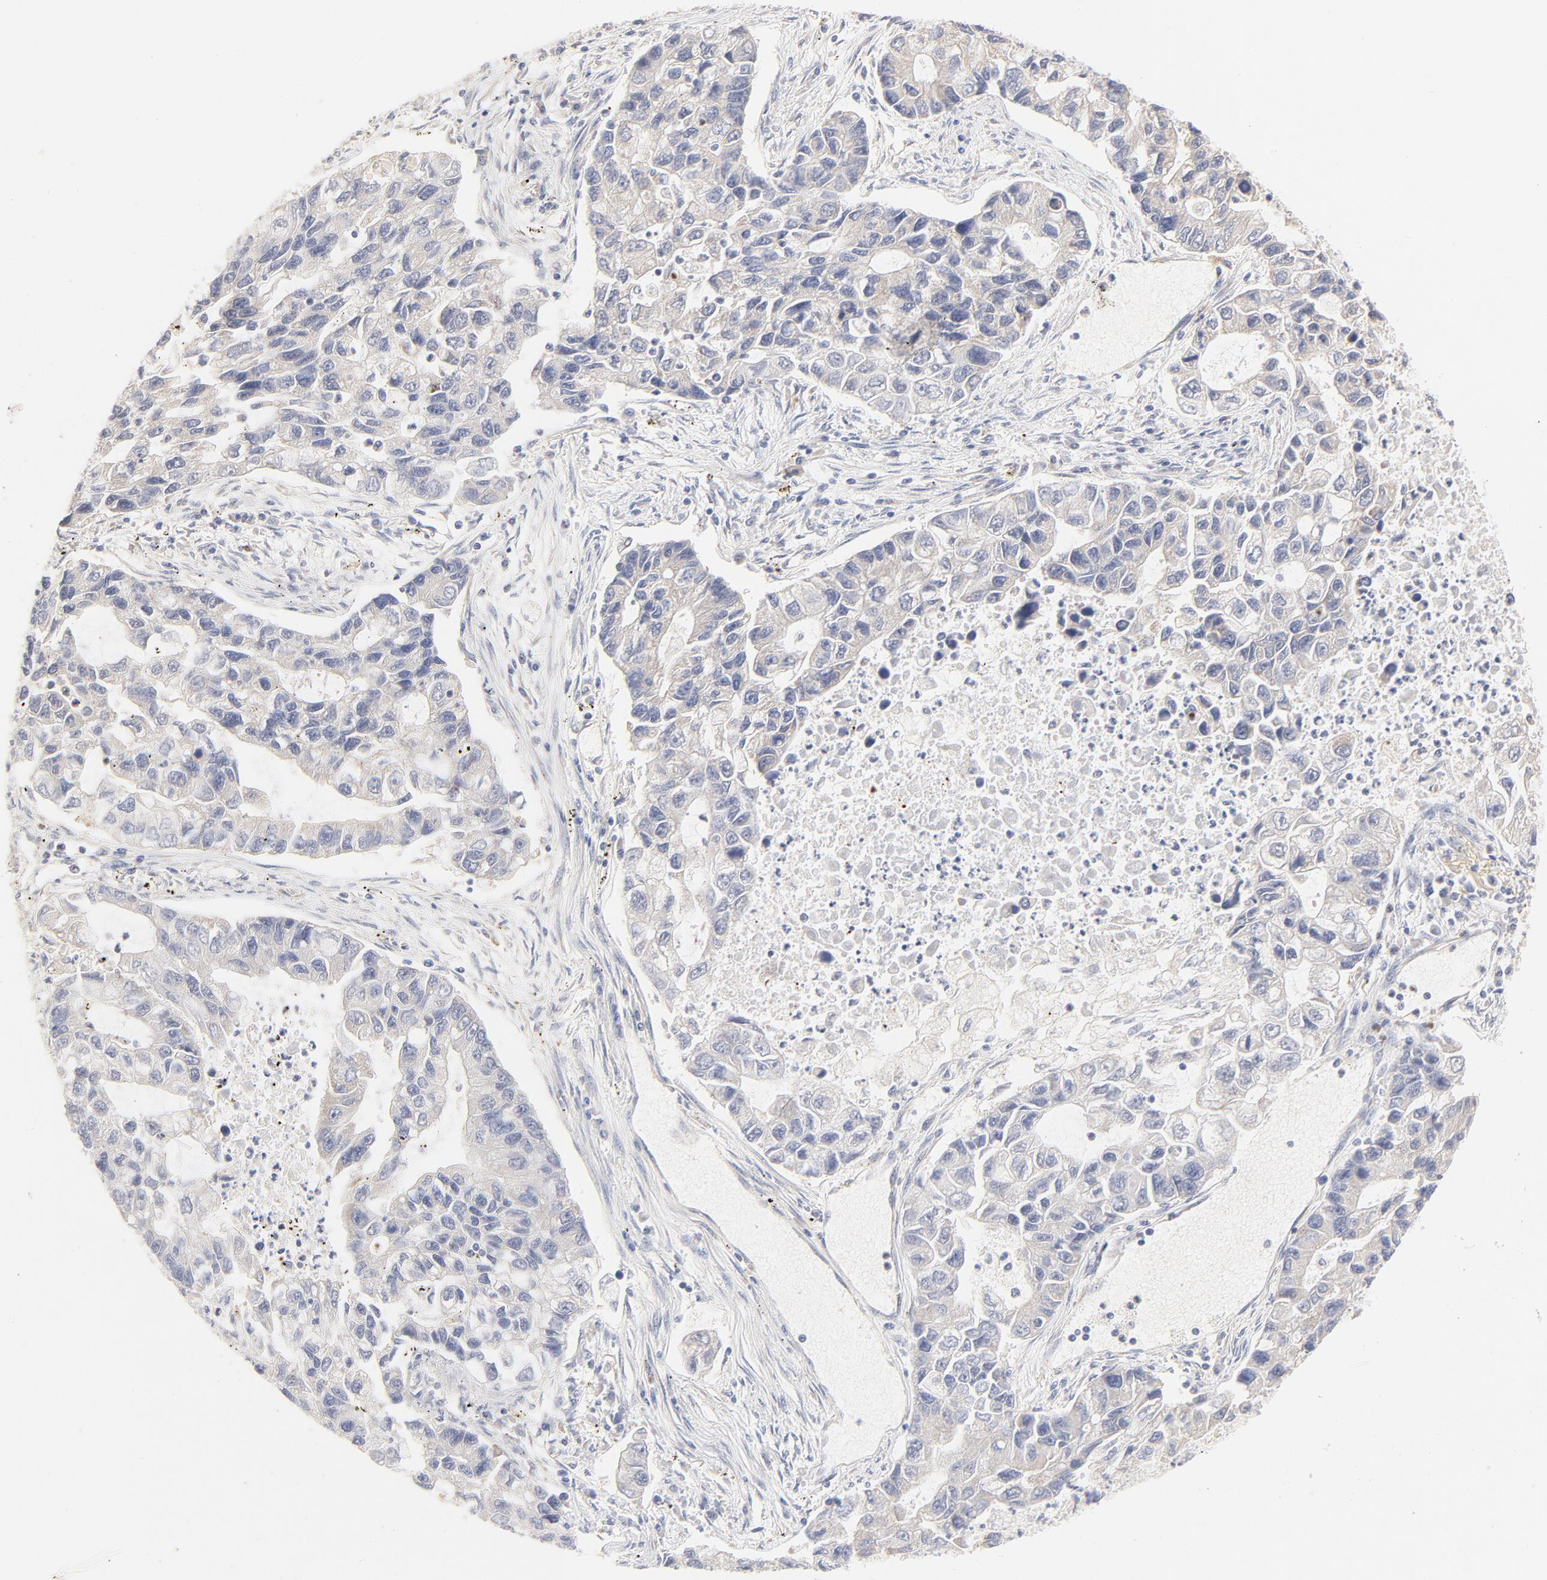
{"staining": {"intensity": "negative", "quantity": "none", "location": "none"}, "tissue": "lung cancer", "cell_type": "Tumor cells", "image_type": "cancer", "snomed": [{"axis": "morphology", "description": "Adenocarcinoma, NOS"}, {"axis": "topography", "description": "Lung"}], "caption": "The photomicrograph shows no staining of tumor cells in lung adenocarcinoma. (DAB (3,3'-diaminobenzidine) immunohistochemistry with hematoxylin counter stain).", "gene": "MTERF2", "patient": {"sex": "female", "age": 51}}